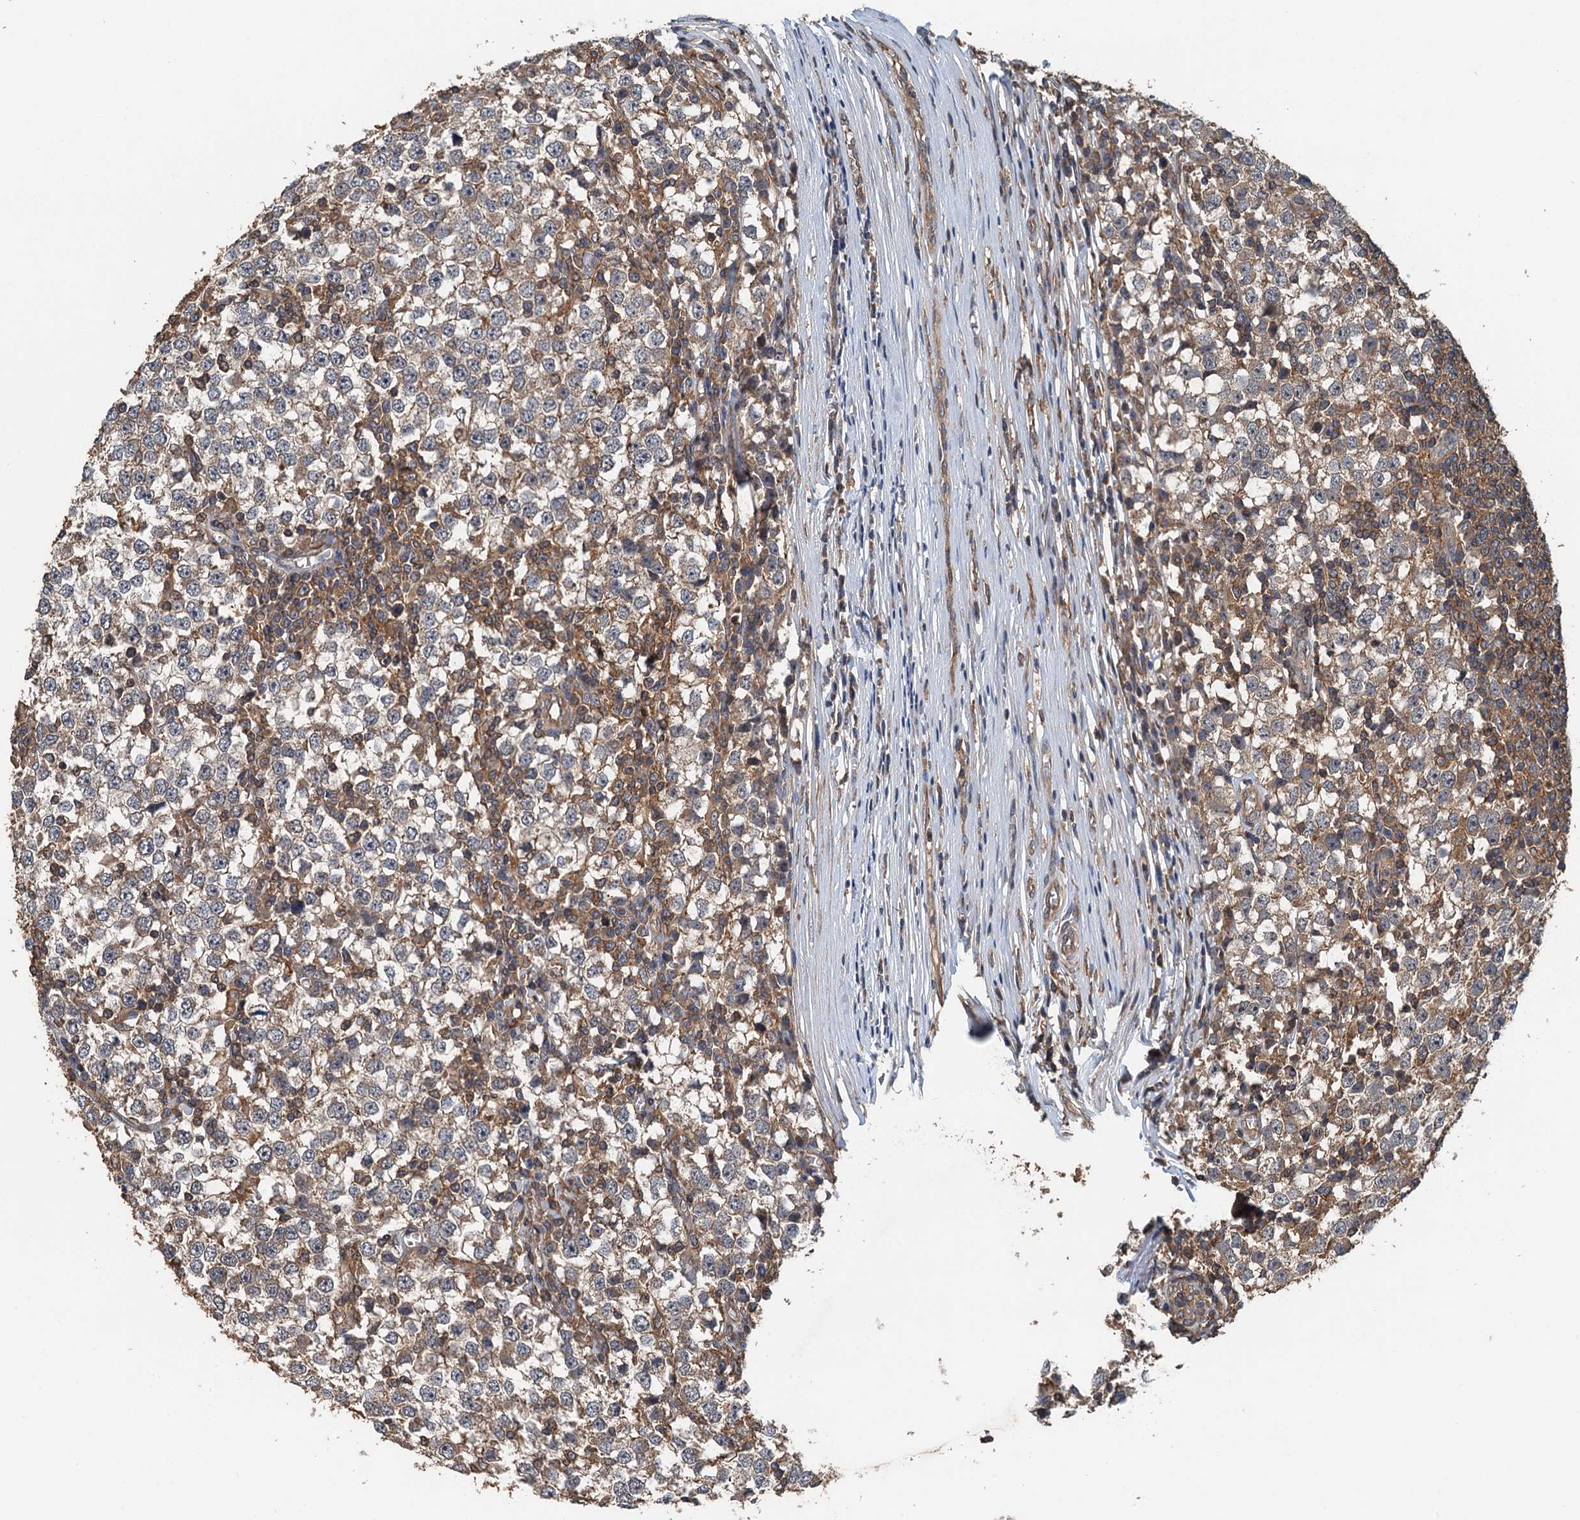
{"staining": {"intensity": "moderate", "quantity": "25%-75%", "location": "cytoplasmic/membranous"}, "tissue": "testis cancer", "cell_type": "Tumor cells", "image_type": "cancer", "snomed": [{"axis": "morphology", "description": "Seminoma, NOS"}, {"axis": "topography", "description": "Testis"}], "caption": "Immunohistochemical staining of seminoma (testis) displays moderate cytoplasmic/membranous protein expression in about 25%-75% of tumor cells.", "gene": "BORCS5", "patient": {"sex": "male", "age": 65}}